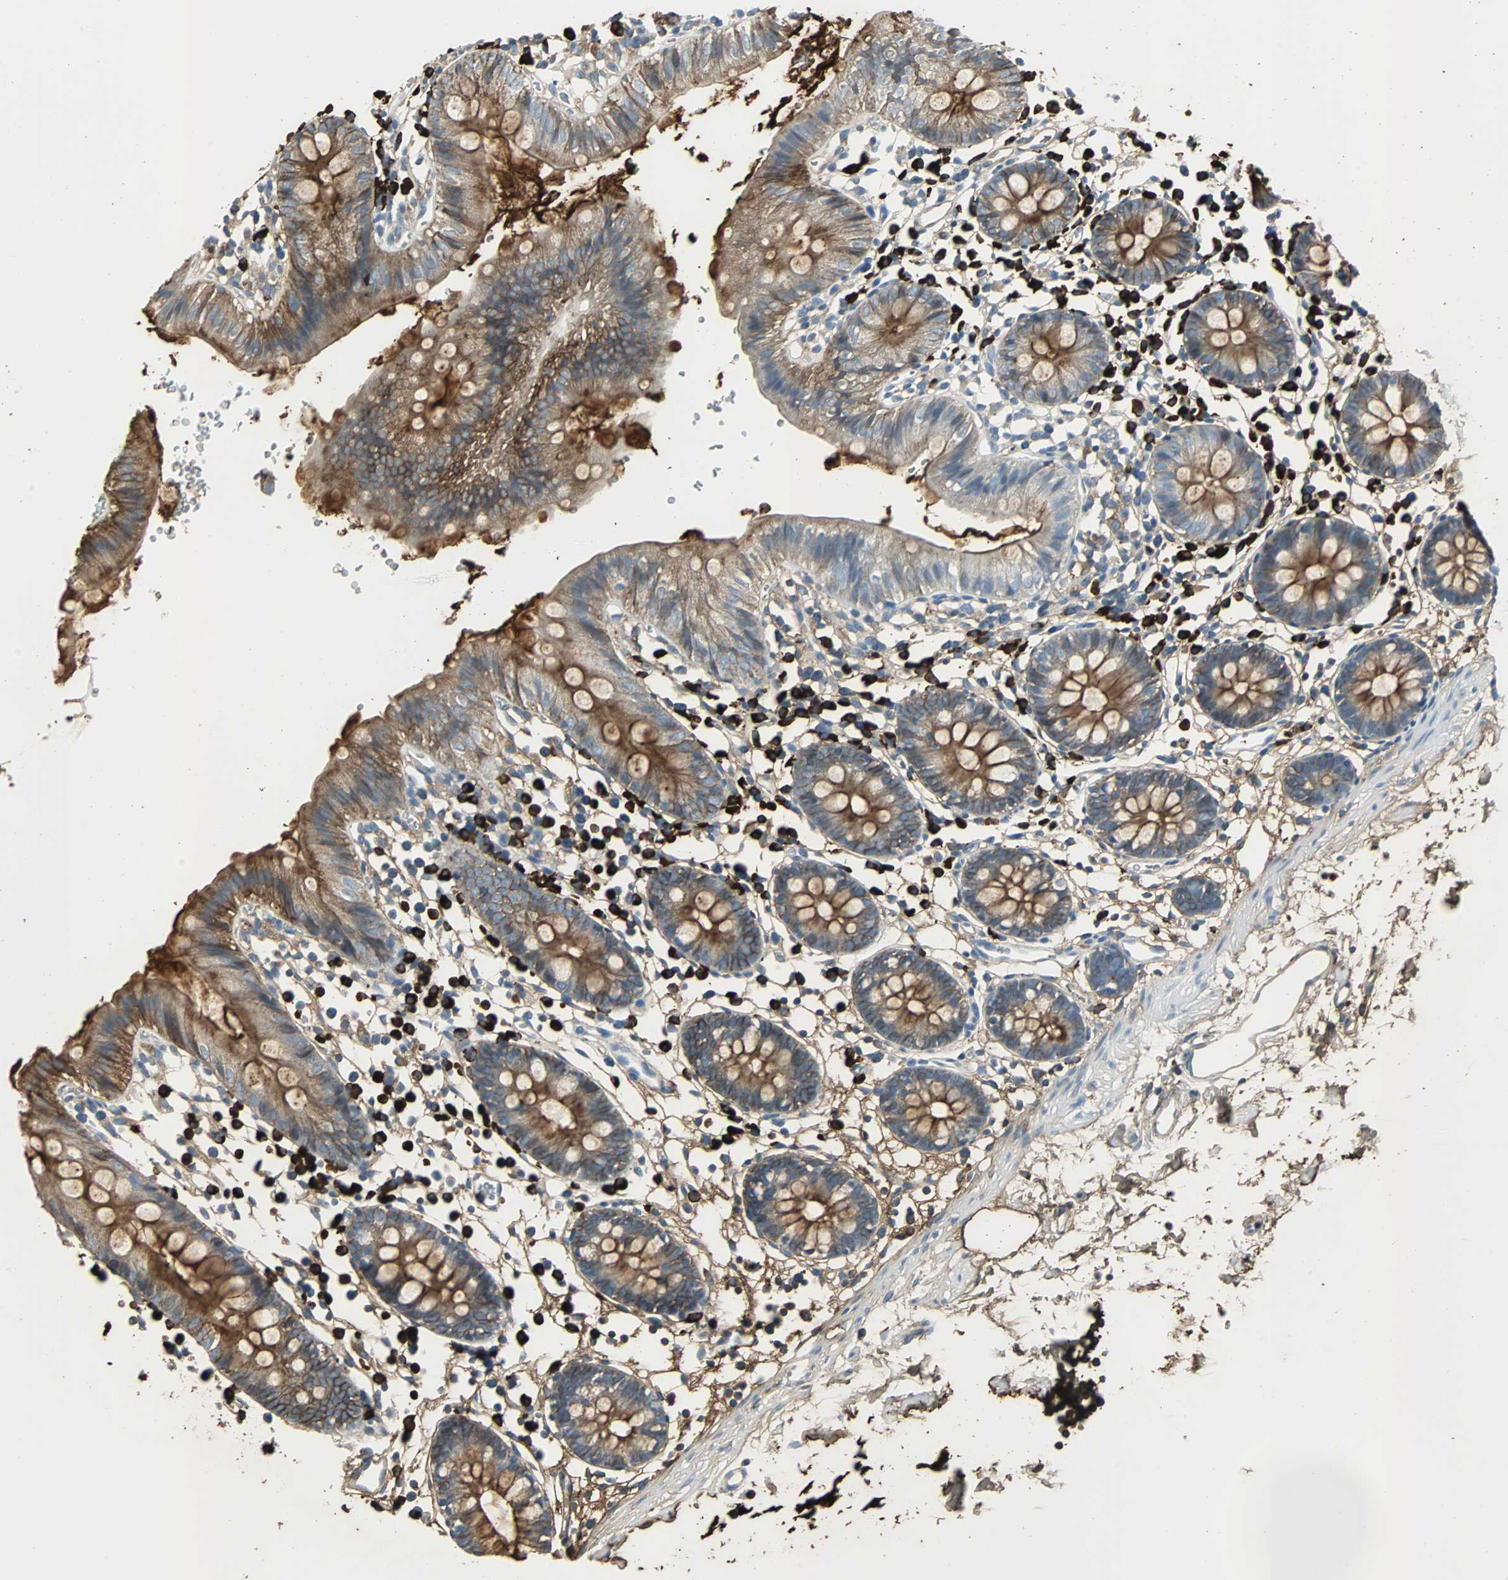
{"staining": {"intensity": "negative", "quantity": "none", "location": "none"}, "tissue": "colon", "cell_type": "Endothelial cells", "image_type": "normal", "snomed": [{"axis": "morphology", "description": "Normal tissue, NOS"}, {"axis": "topography", "description": "Colon"}], "caption": "DAB (3,3'-diaminobenzidine) immunohistochemical staining of normal colon displays no significant positivity in endothelial cells. The staining is performed using DAB (3,3'-diaminobenzidine) brown chromogen with nuclei counter-stained in using hematoxylin.", "gene": "IGHA1", "patient": {"sex": "male", "age": 14}}